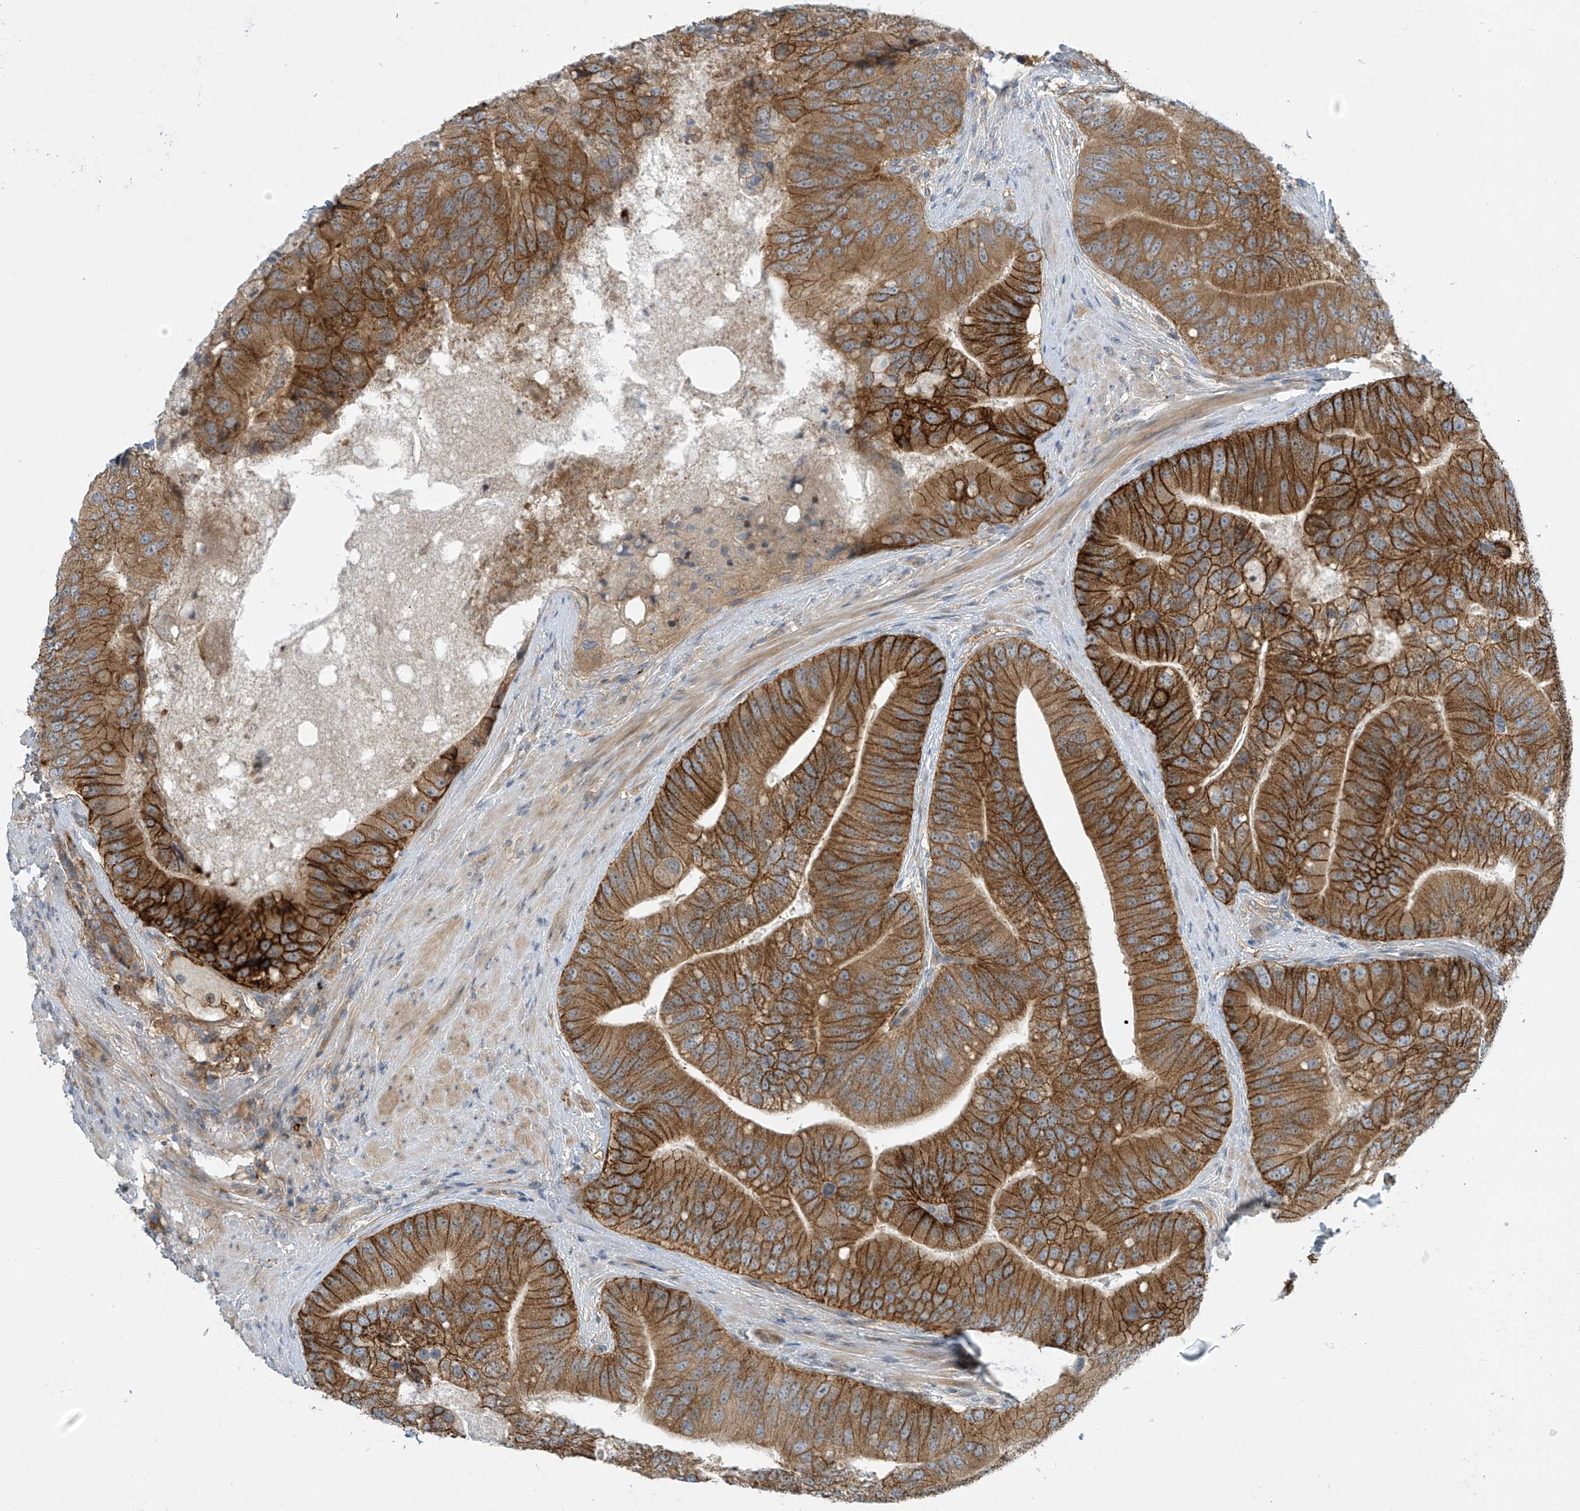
{"staining": {"intensity": "moderate", "quantity": ">75%", "location": "cytoplasmic/membranous"}, "tissue": "prostate cancer", "cell_type": "Tumor cells", "image_type": "cancer", "snomed": [{"axis": "morphology", "description": "Adenocarcinoma, High grade"}, {"axis": "topography", "description": "Prostate"}], "caption": "The histopathology image shows a brown stain indicating the presence of a protein in the cytoplasmic/membranous of tumor cells in prostate adenocarcinoma (high-grade).", "gene": "FSD1L", "patient": {"sex": "male", "age": 70}}